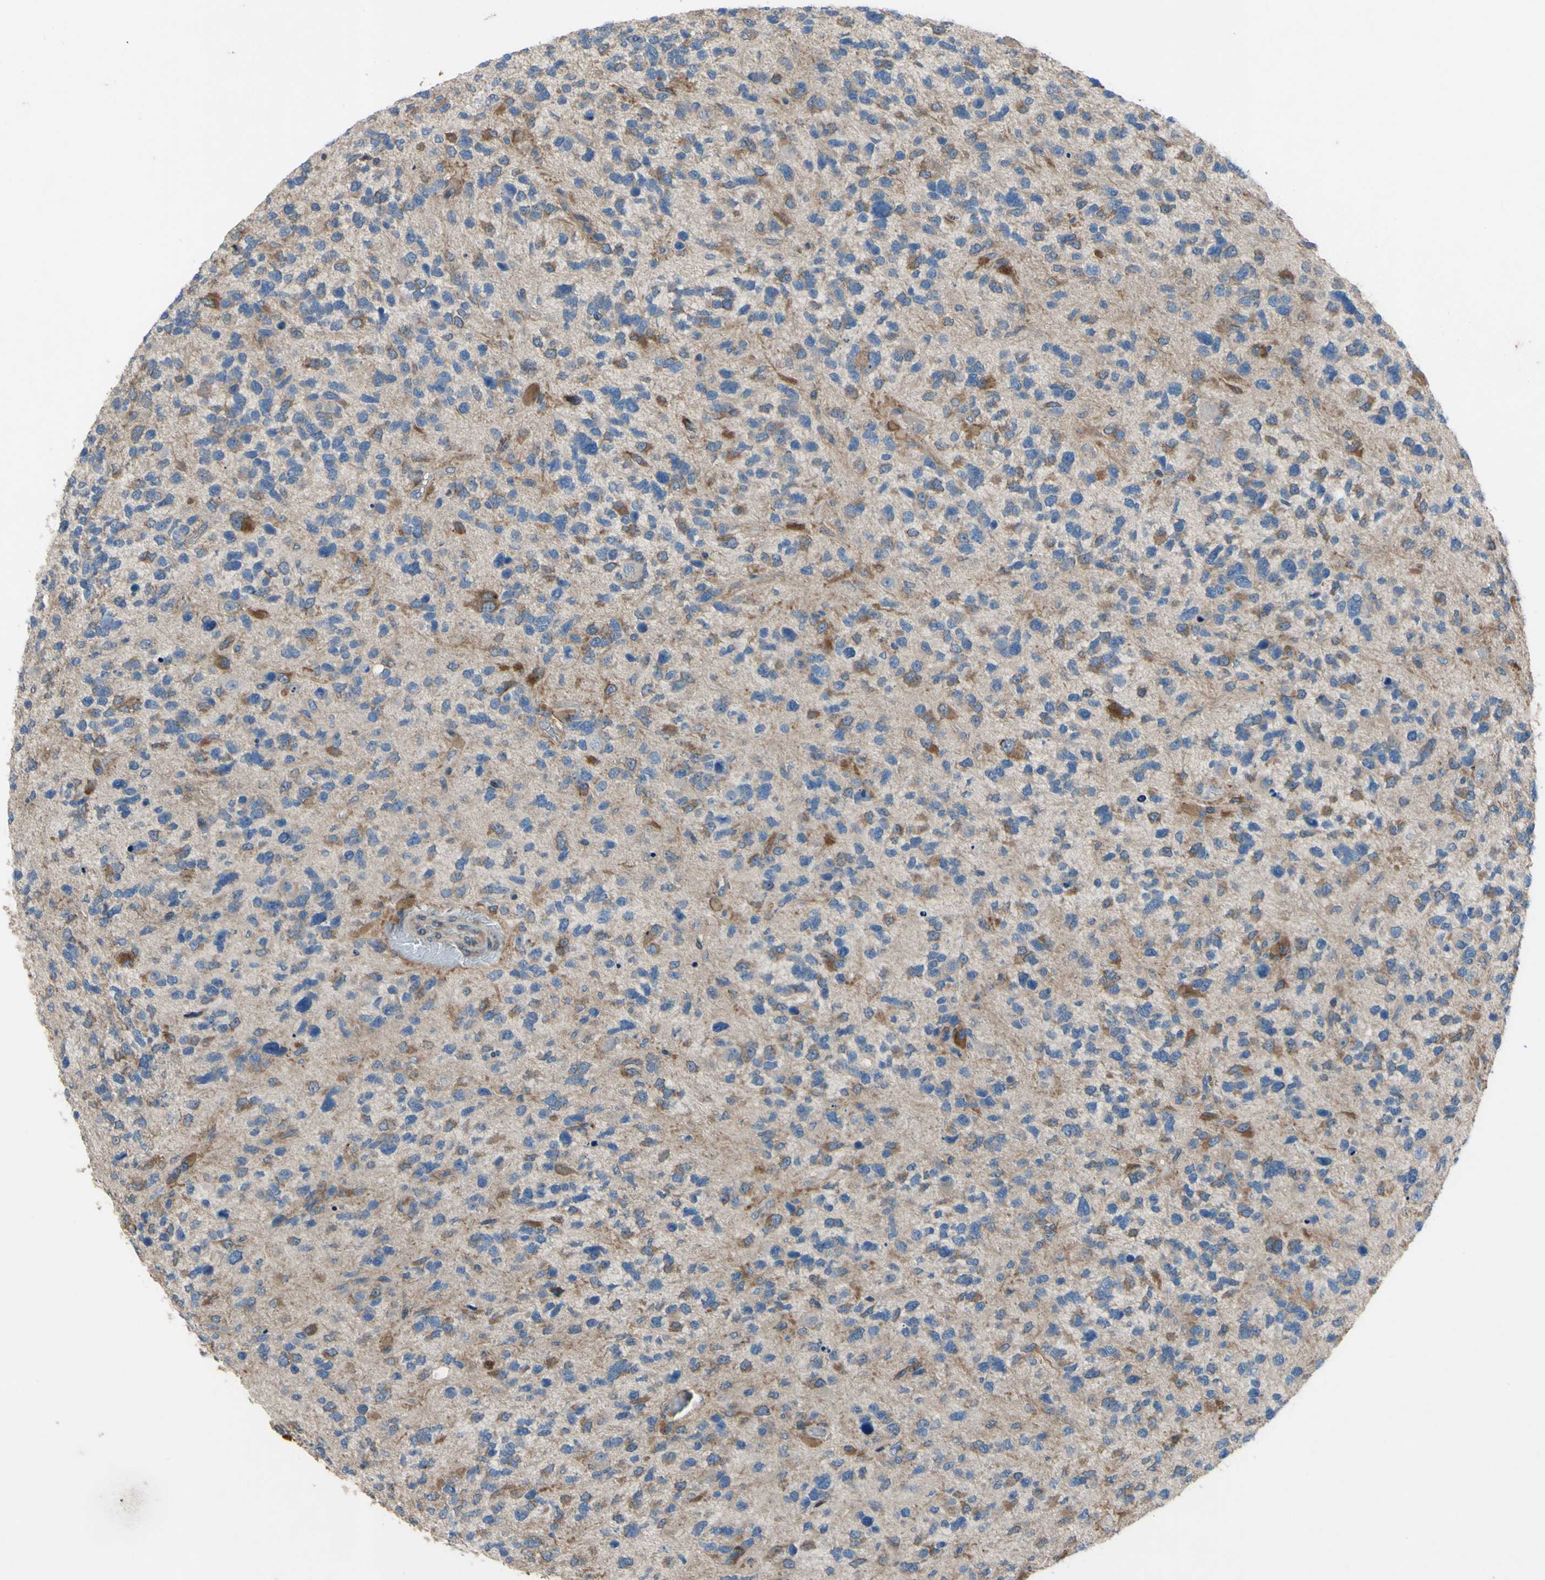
{"staining": {"intensity": "moderate", "quantity": "25%-75%", "location": "cytoplasmic/membranous"}, "tissue": "glioma", "cell_type": "Tumor cells", "image_type": "cancer", "snomed": [{"axis": "morphology", "description": "Glioma, malignant, High grade"}, {"axis": "topography", "description": "Brain"}], "caption": "DAB immunohistochemical staining of glioma demonstrates moderate cytoplasmic/membranous protein expression in about 25%-75% of tumor cells.", "gene": "GRAMD2B", "patient": {"sex": "female", "age": 58}}